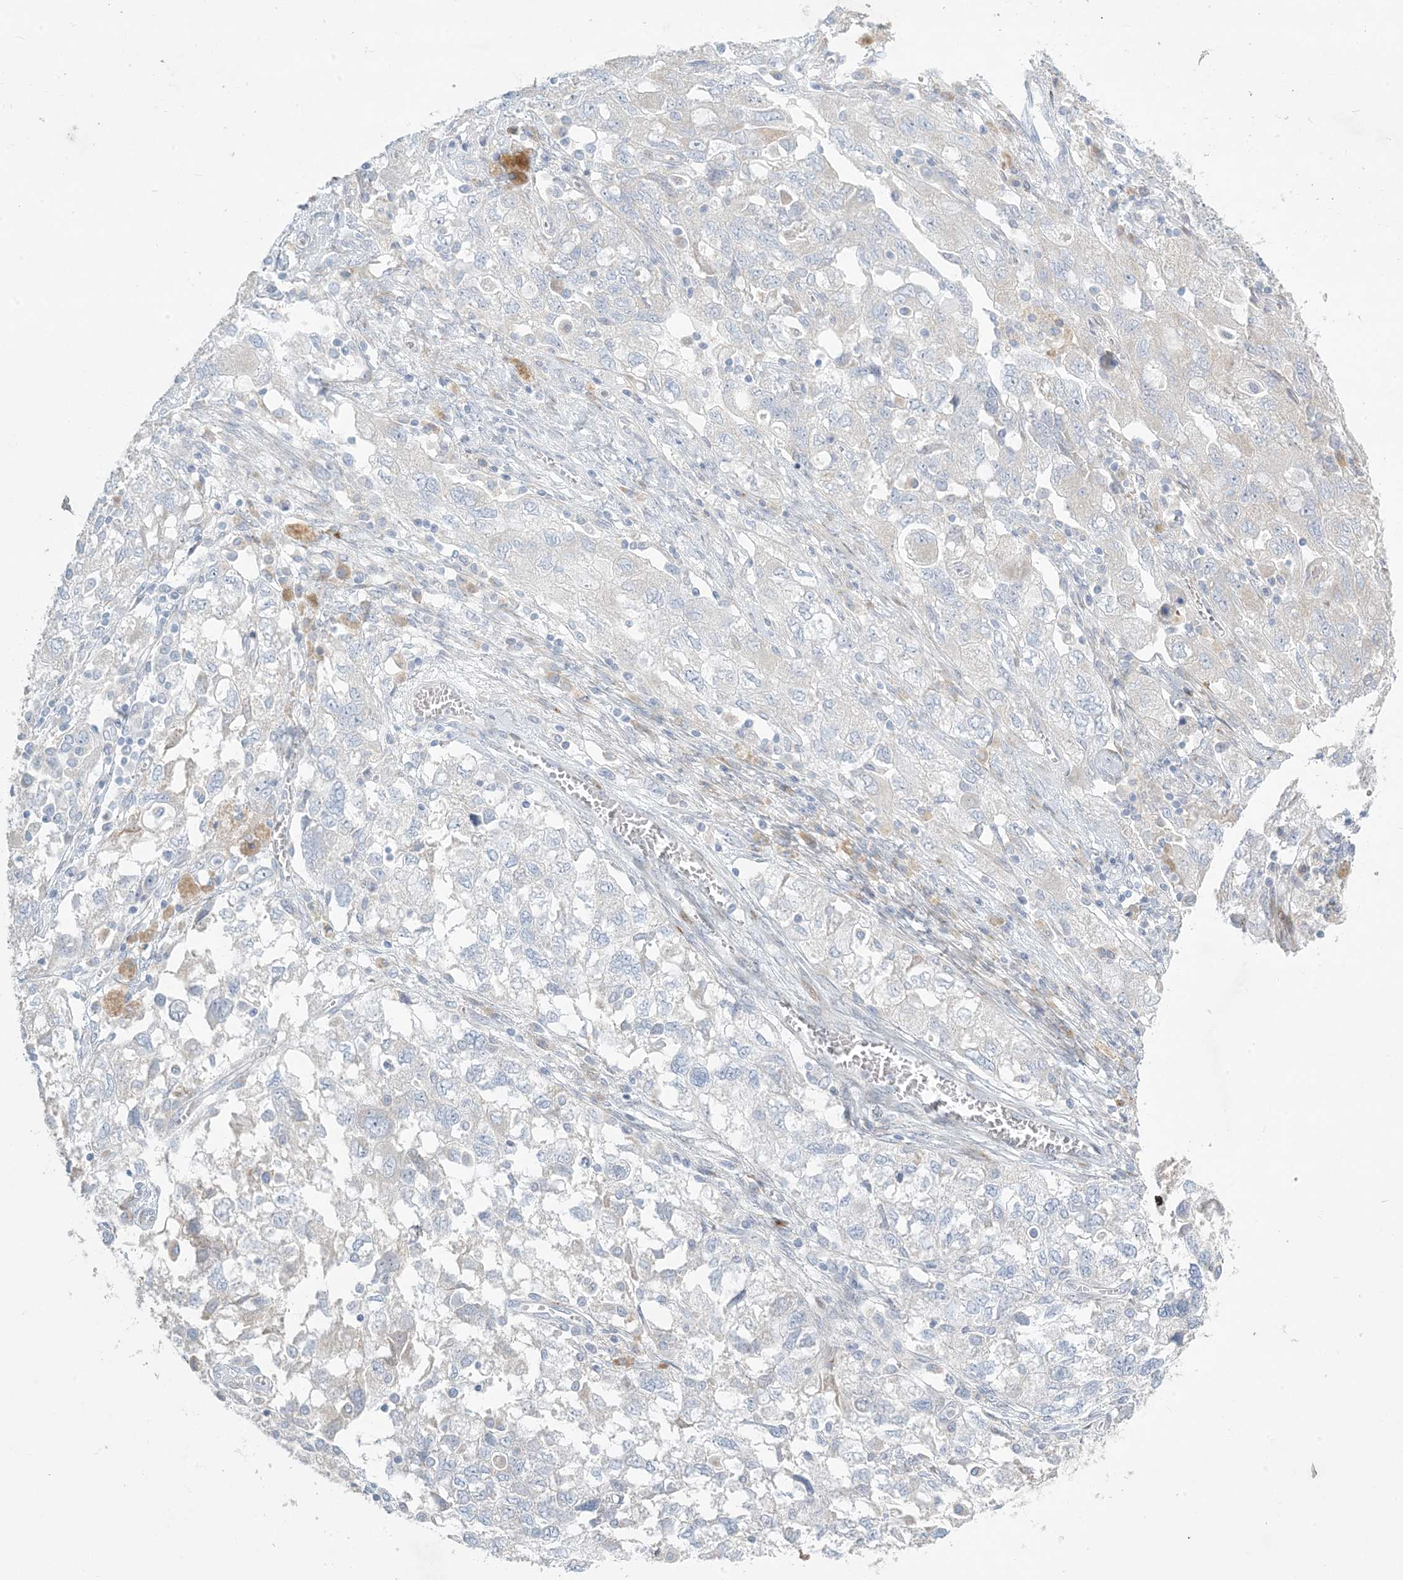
{"staining": {"intensity": "negative", "quantity": "none", "location": "none"}, "tissue": "ovarian cancer", "cell_type": "Tumor cells", "image_type": "cancer", "snomed": [{"axis": "morphology", "description": "Carcinoma, NOS"}, {"axis": "morphology", "description": "Cystadenocarcinoma, serous, NOS"}, {"axis": "topography", "description": "Ovary"}], "caption": "IHC of carcinoma (ovarian) exhibits no expression in tumor cells.", "gene": "ZNF385D", "patient": {"sex": "female", "age": 69}}